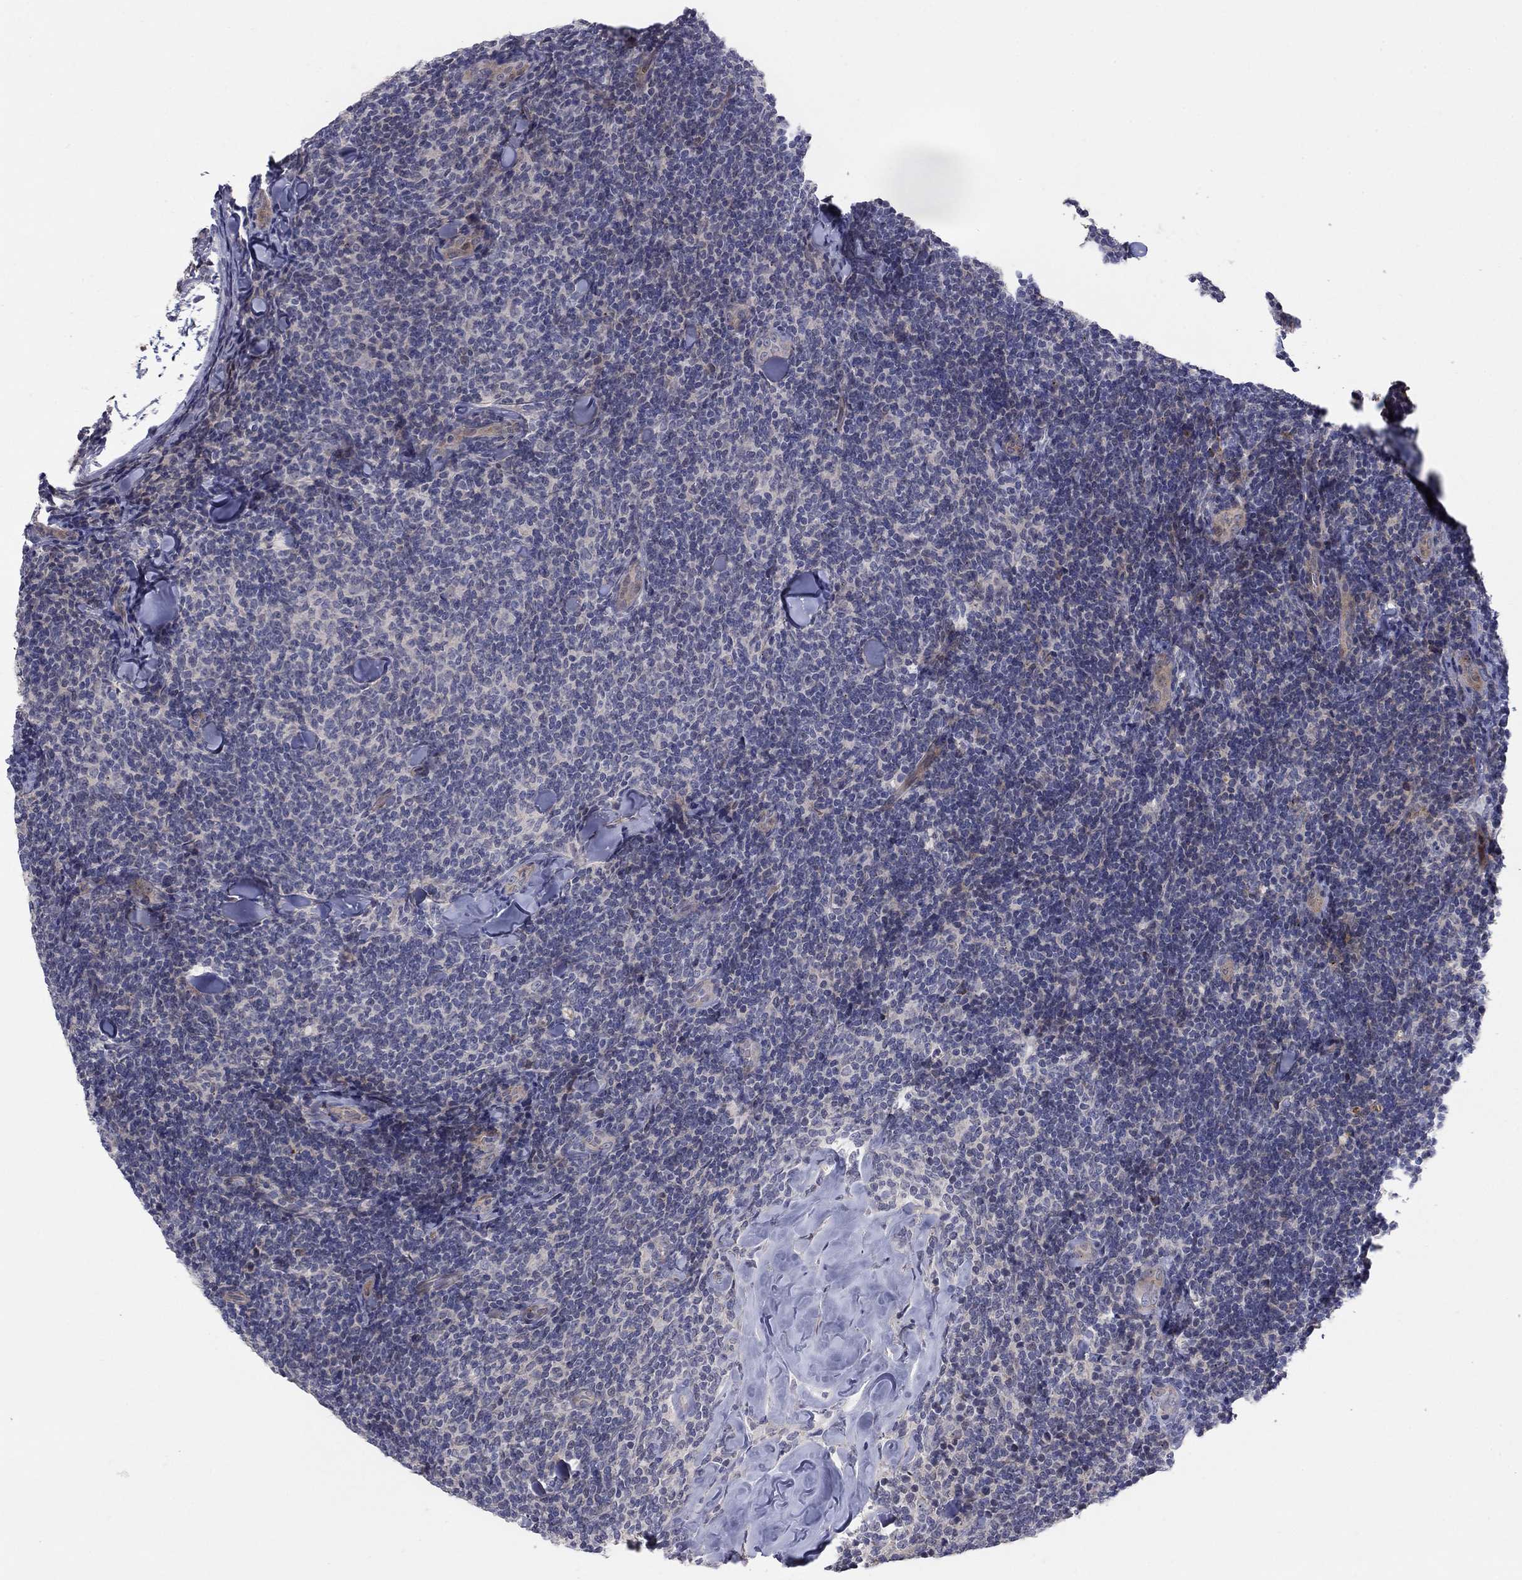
{"staining": {"intensity": "negative", "quantity": "none", "location": "none"}, "tissue": "lymphoma", "cell_type": "Tumor cells", "image_type": "cancer", "snomed": [{"axis": "morphology", "description": "Malignant lymphoma, non-Hodgkin's type, Low grade"}, {"axis": "topography", "description": "Lymph node"}], "caption": "Immunohistochemistry (IHC) micrograph of human low-grade malignant lymphoma, non-Hodgkin's type stained for a protein (brown), which displays no positivity in tumor cells.", "gene": "AMN1", "patient": {"sex": "female", "age": 56}}